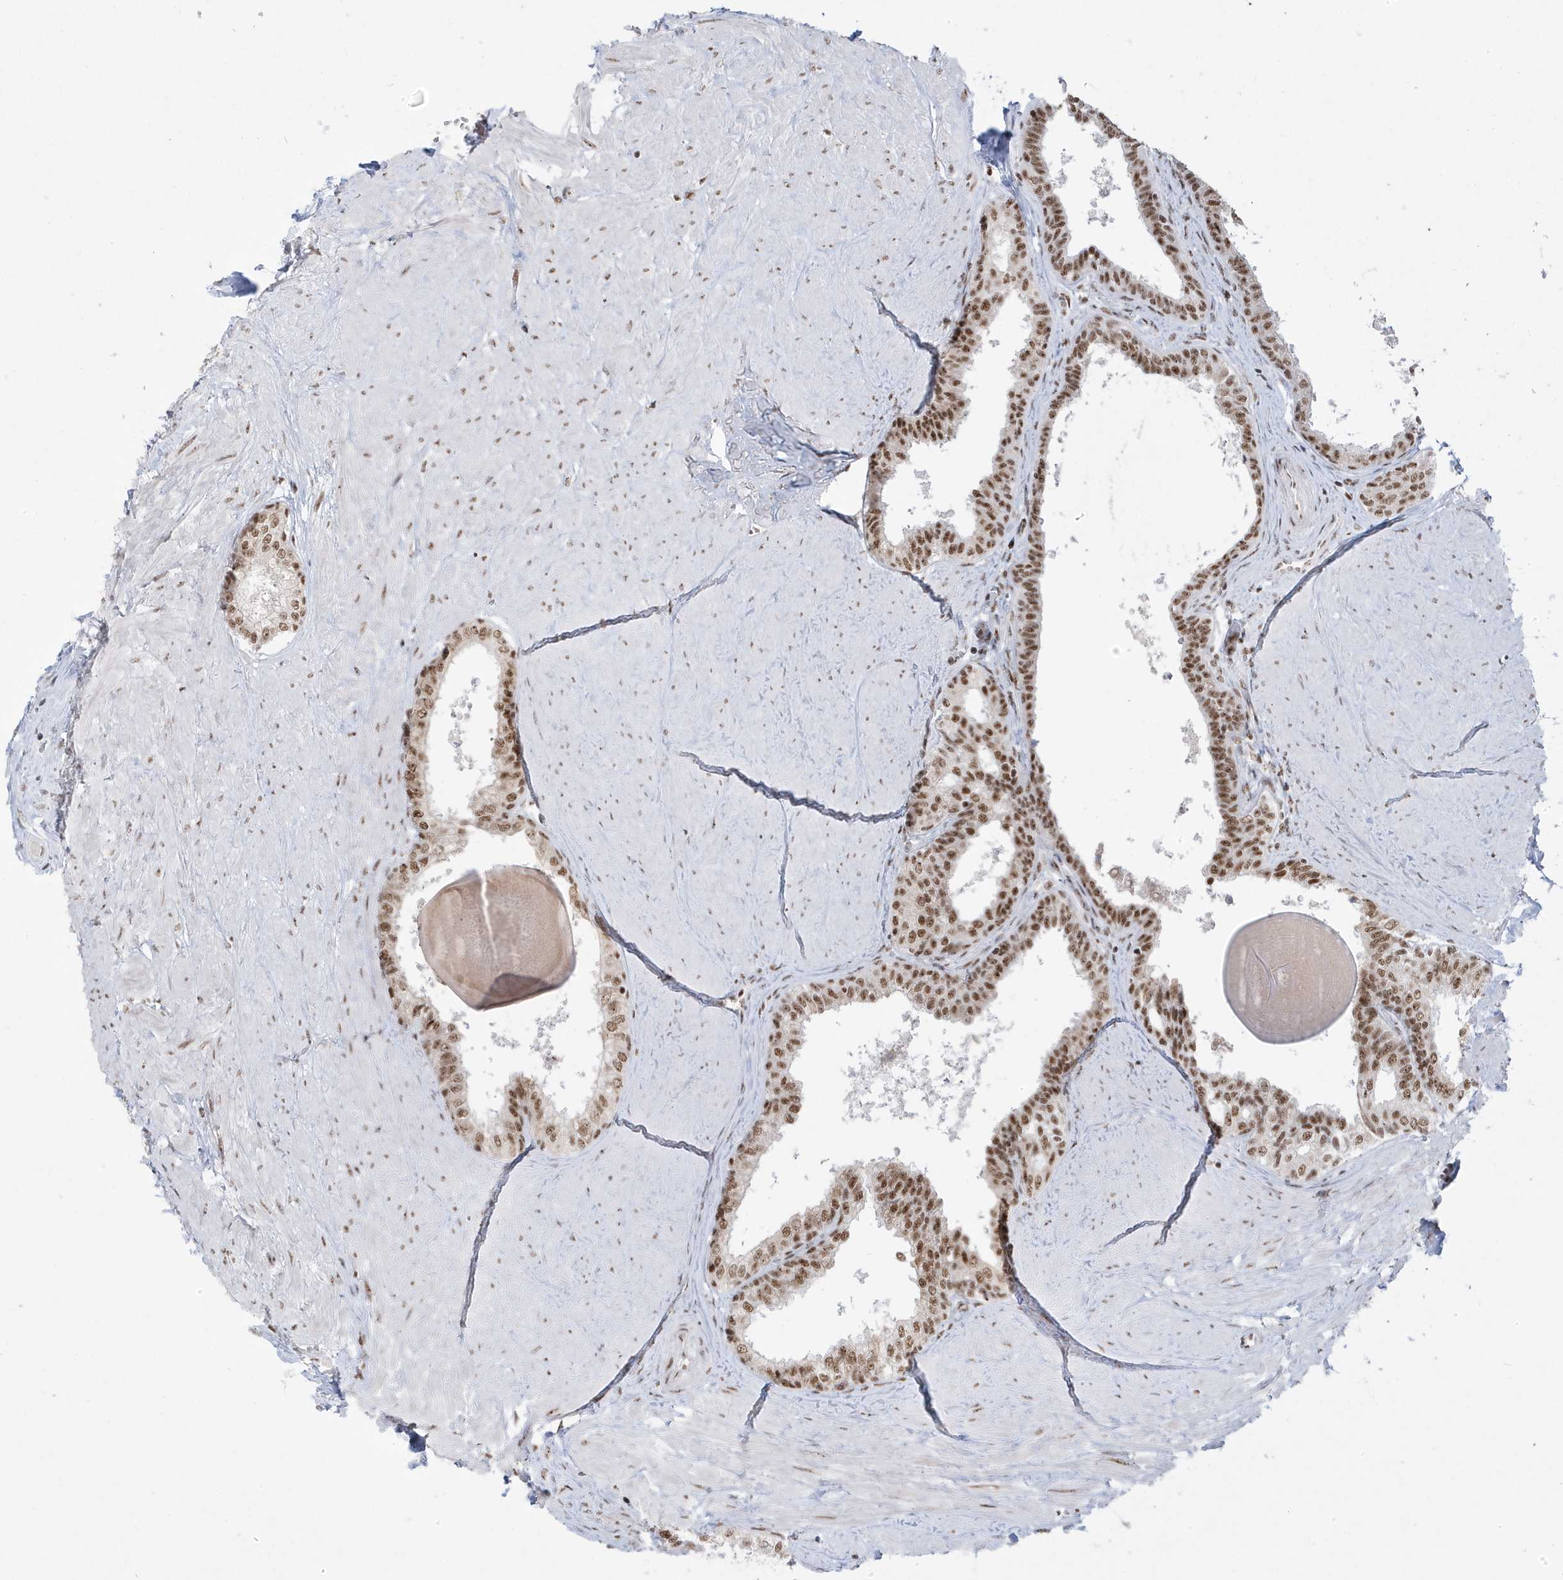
{"staining": {"intensity": "moderate", "quantity": ">75%", "location": "nuclear"}, "tissue": "prostate", "cell_type": "Glandular cells", "image_type": "normal", "snomed": [{"axis": "morphology", "description": "Normal tissue, NOS"}, {"axis": "topography", "description": "Prostate"}], "caption": "Benign prostate displays moderate nuclear staining in about >75% of glandular cells, visualized by immunohistochemistry. The staining is performed using DAB brown chromogen to label protein expression. The nuclei are counter-stained blue using hematoxylin.", "gene": "MTREX", "patient": {"sex": "male", "age": 48}}